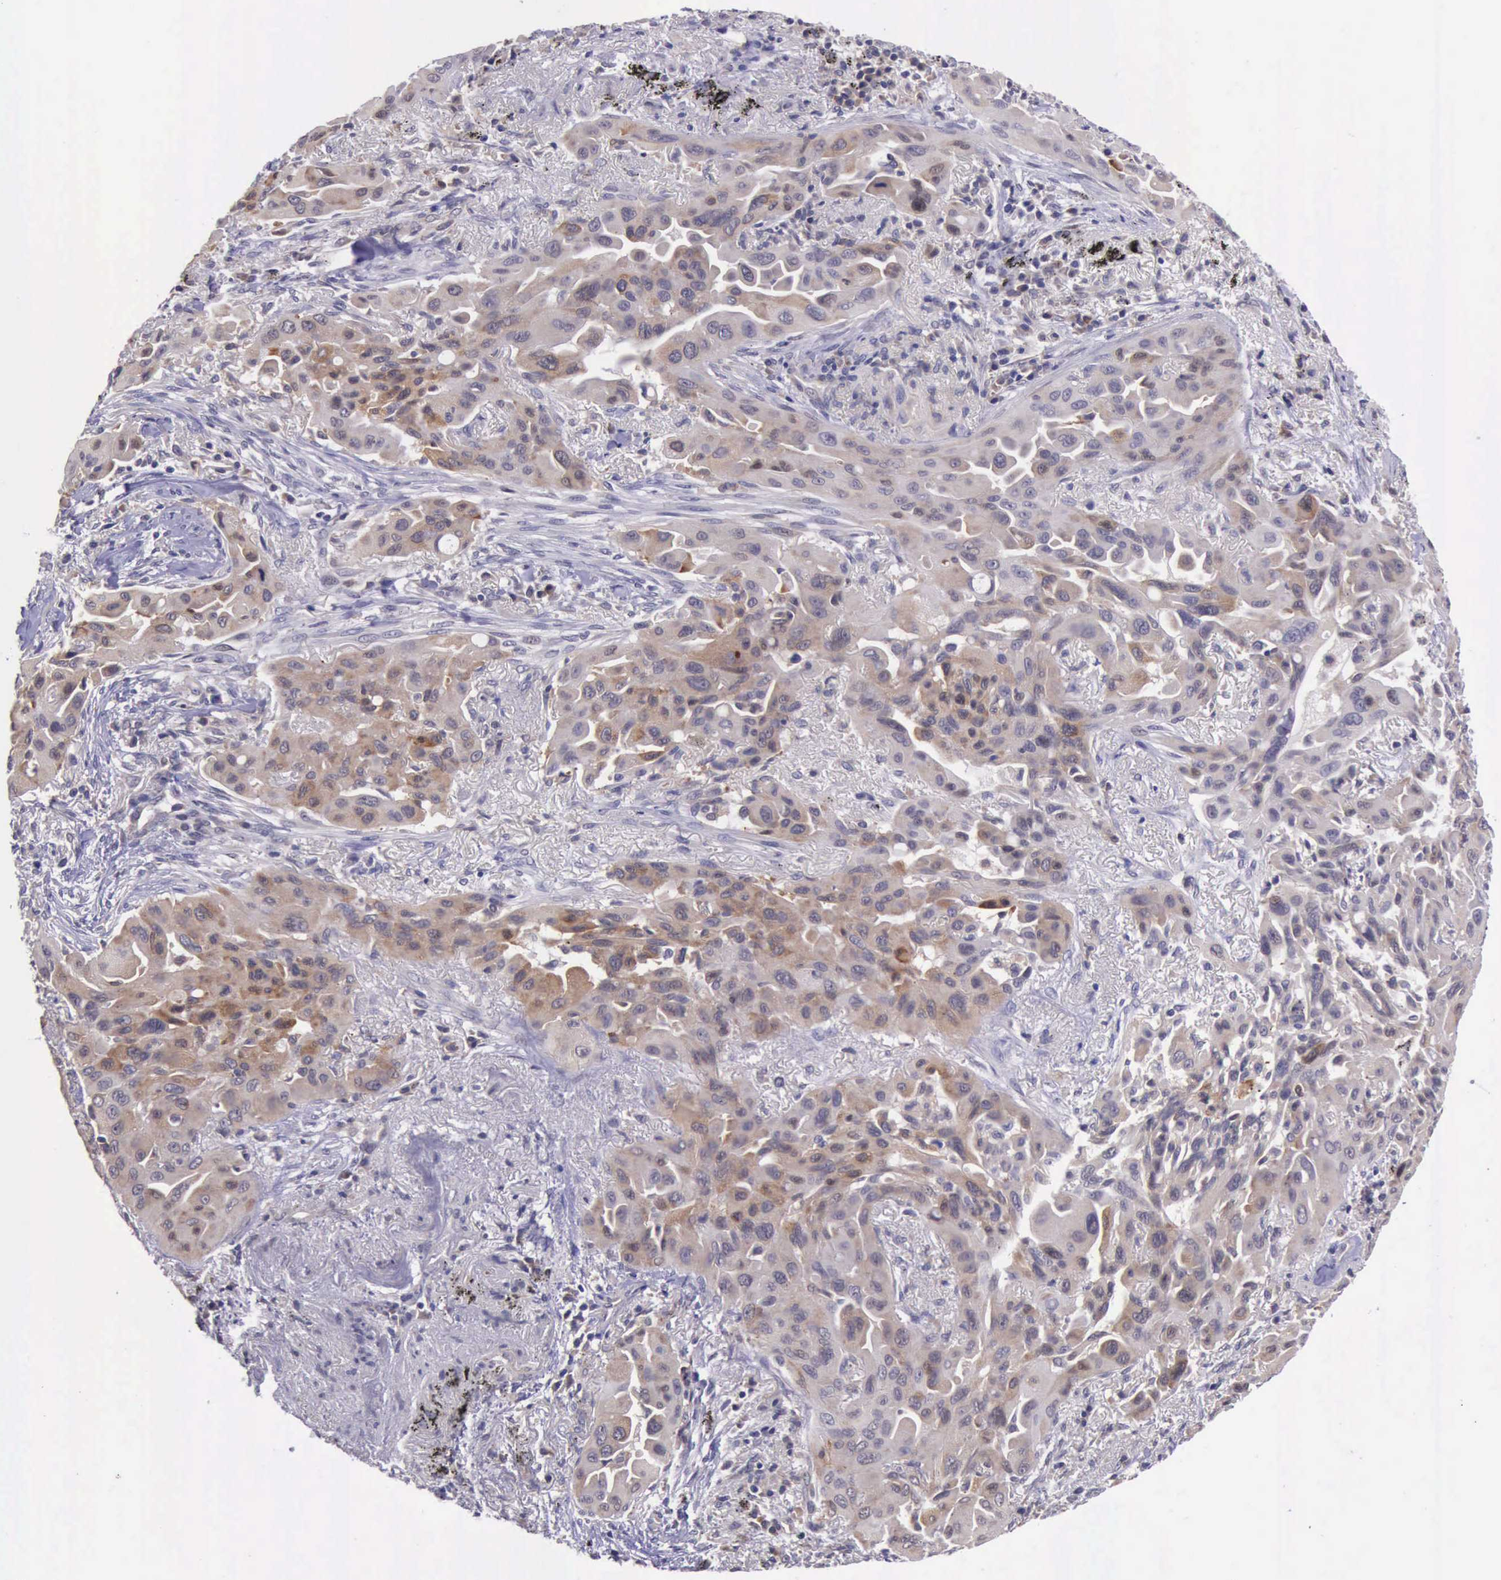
{"staining": {"intensity": "moderate", "quantity": ">75%", "location": "cytoplasmic/membranous"}, "tissue": "lung cancer", "cell_type": "Tumor cells", "image_type": "cancer", "snomed": [{"axis": "morphology", "description": "Adenocarcinoma, NOS"}, {"axis": "topography", "description": "Lung"}], "caption": "This is an image of immunohistochemistry staining of lung cancer, which shows moderate staining in the cytoplasmic/membranous of tumor cells.", "gene": "PLEK2", "patient": {"sex": "male", "age": 68}}